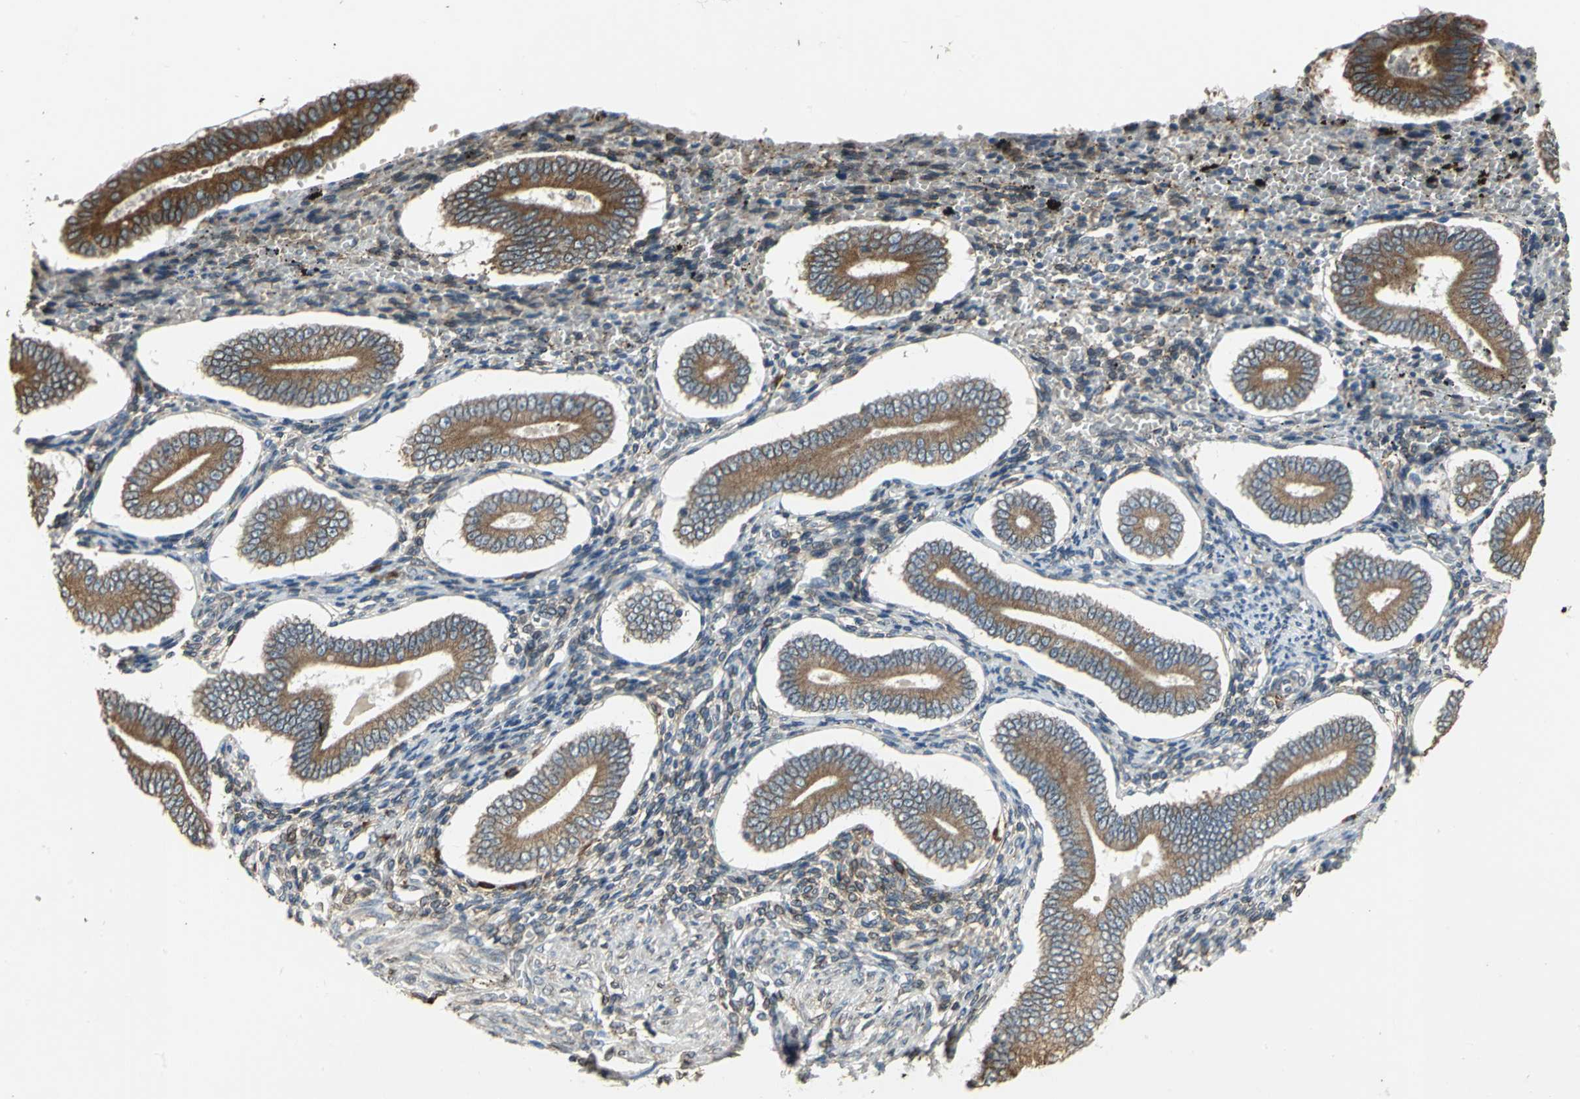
{"staining": {"intensity": "weak", "quantity": "25%-75%", "location": "cytoplasmic/membranous"}, "tissue": "endometrium", "cell_type": "Cells in endometrial stroma", "image_type": "normal", "snomed": [{"axis": "morphology", "description": "Normal tissue, NOS"}, {"axis": "topography", "description": "Endometrium"}], "caption": "Immunohistochemistry micrograph of normal endometrium: endometrium stained using IHC displays low levels of weak protein expression localized specifically in the cytoplasmic/membranous of cells in endometrial stroma, appearing as a cytoplasmic/membranous brown color.", "gene": "SYVN1", "patient": {"sex": "female", "age": 42}}